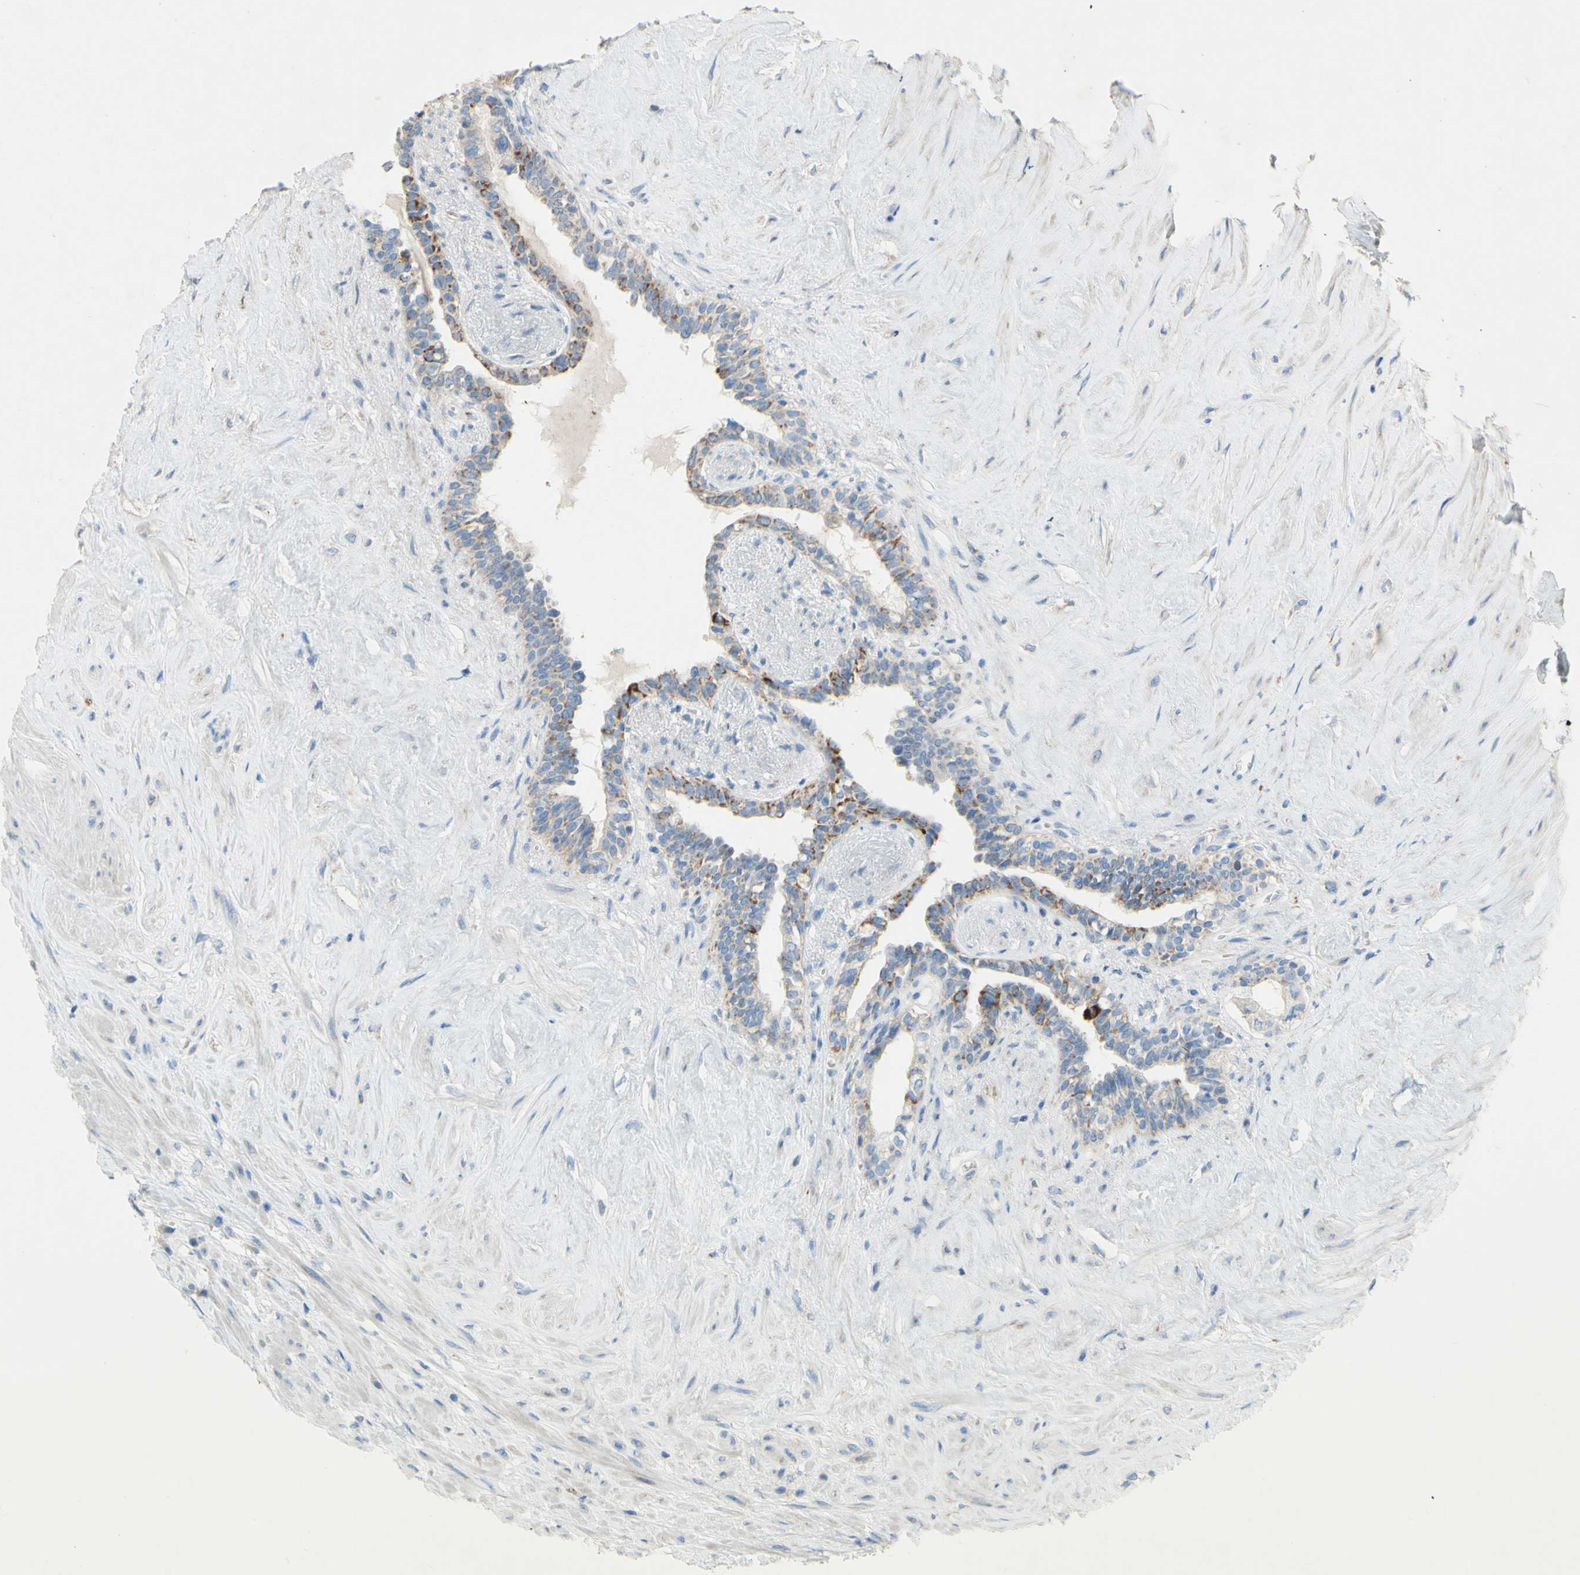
{"staining": {"intensity": "moderate", "quantity": "<25%", "location": "cytoplasmic/membranous"}, "tissue": "seminal vesicle", "cell_type": "Glandular cells", "image_type": "normal", "snomed": [{"axis": "morphology", "description": "Normal tissue, NOS"}, {"axis": "topography", "description": "Seminal veicle"}], "caption": "Immunohistochemical staining of unremarkable human seminal vesicle displays moderate cytoplasmic/membranous protein expression in approximately <25% of glandular cells.", "gene": "ACADL", "patient": {"sex": "male", "age": 63}}